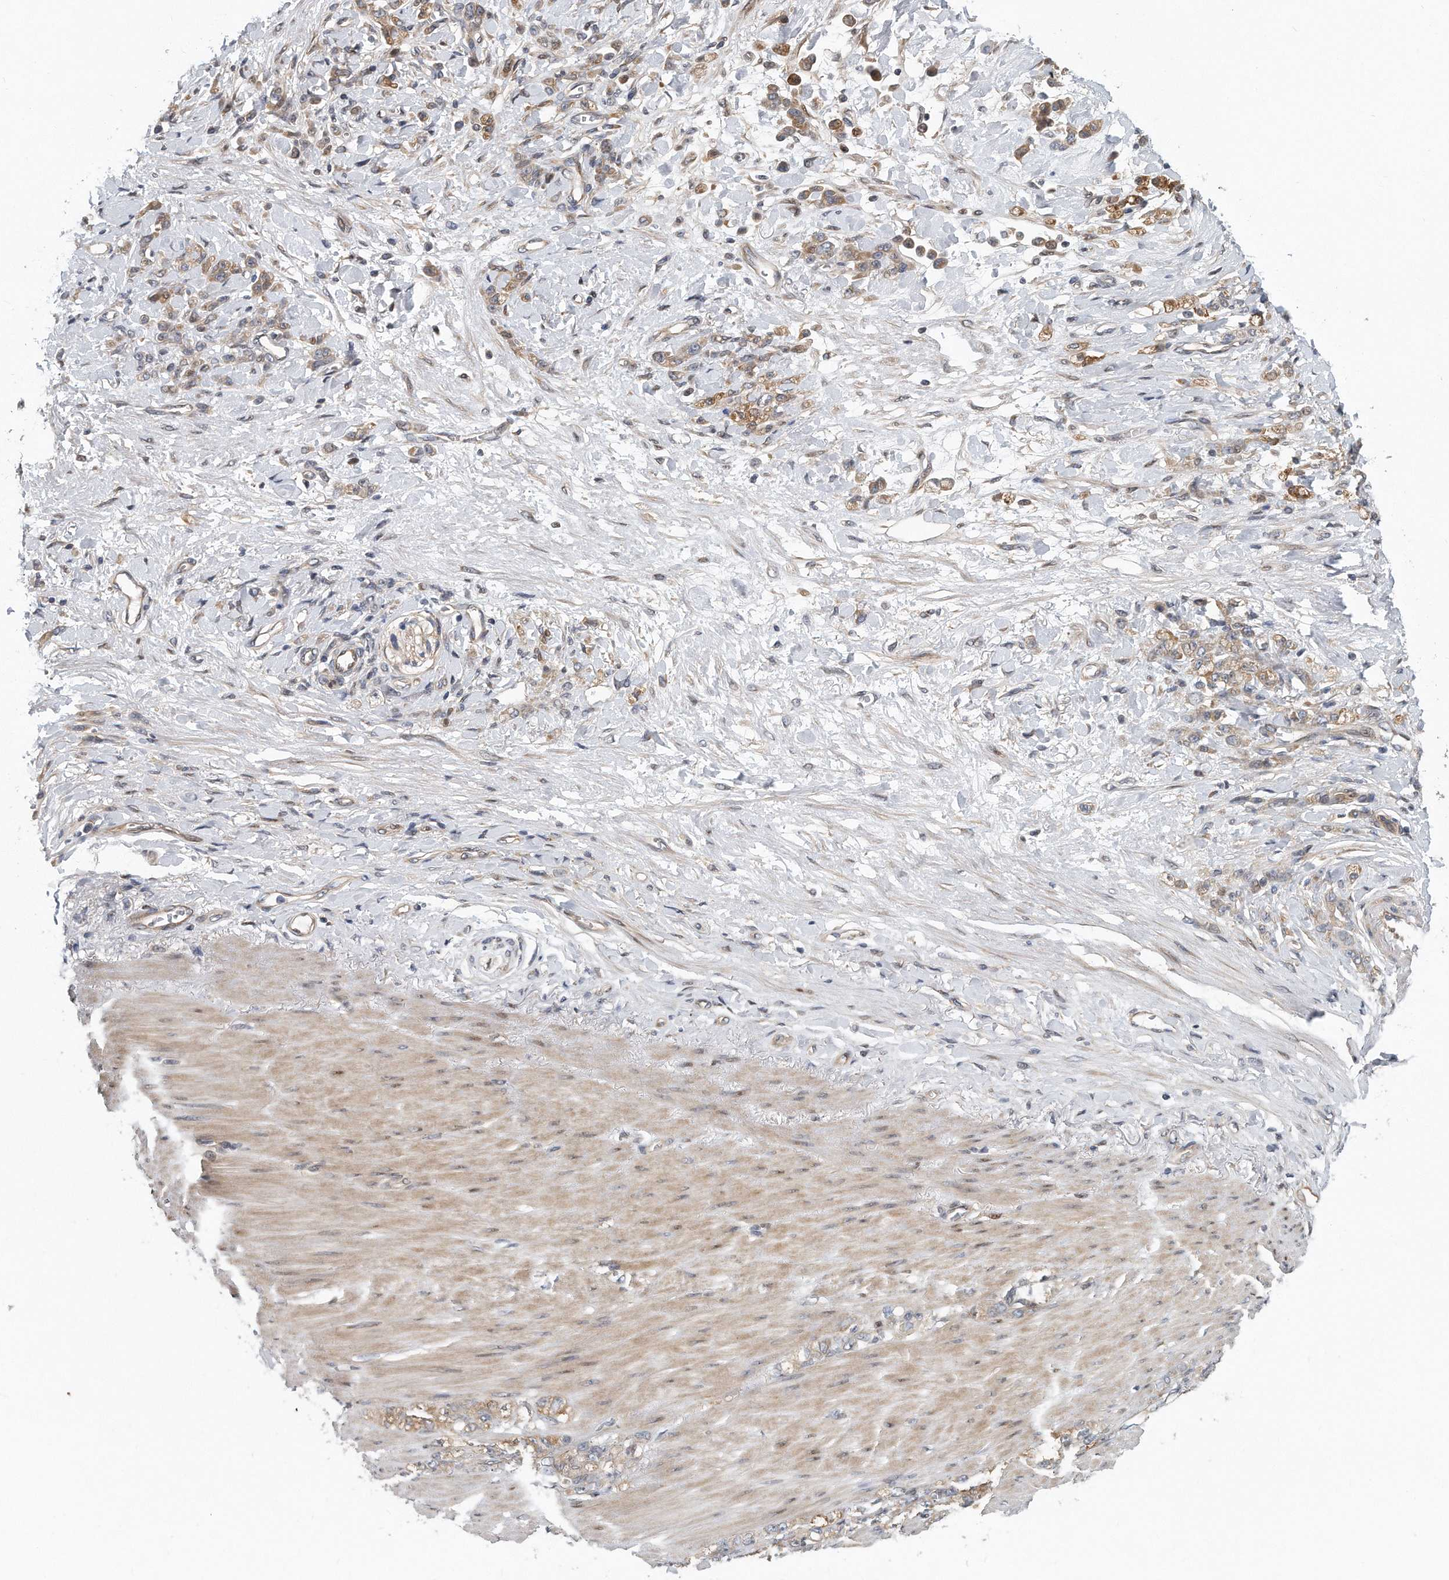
{"staining": {"intensity": "moderate", "quantity": ">75%", "location": "cytoplasmic/membranous"}, "tissue": "stomach cancer", "cell_type": "Tumor cells", "image_type": "cancer", "snomed": [{"axis": "morphology", "description": "Normal tissue, NOS"}, {"axis": "morphology", "description": "Adenocarcinoma, NOS"}, {"axis": "topography", "description": "Stomach"}], "caption": "Protein analysis of adenocarcinoma (stomach) tissue exhibits moderate cytoplasmic/membranous positivity in approximately >75% of tumor cells. (Brightfield microscopy of DAB IHC at high magnification).", "gene": "PCDH8", "patient": {"sex": "male", "age": 82}}